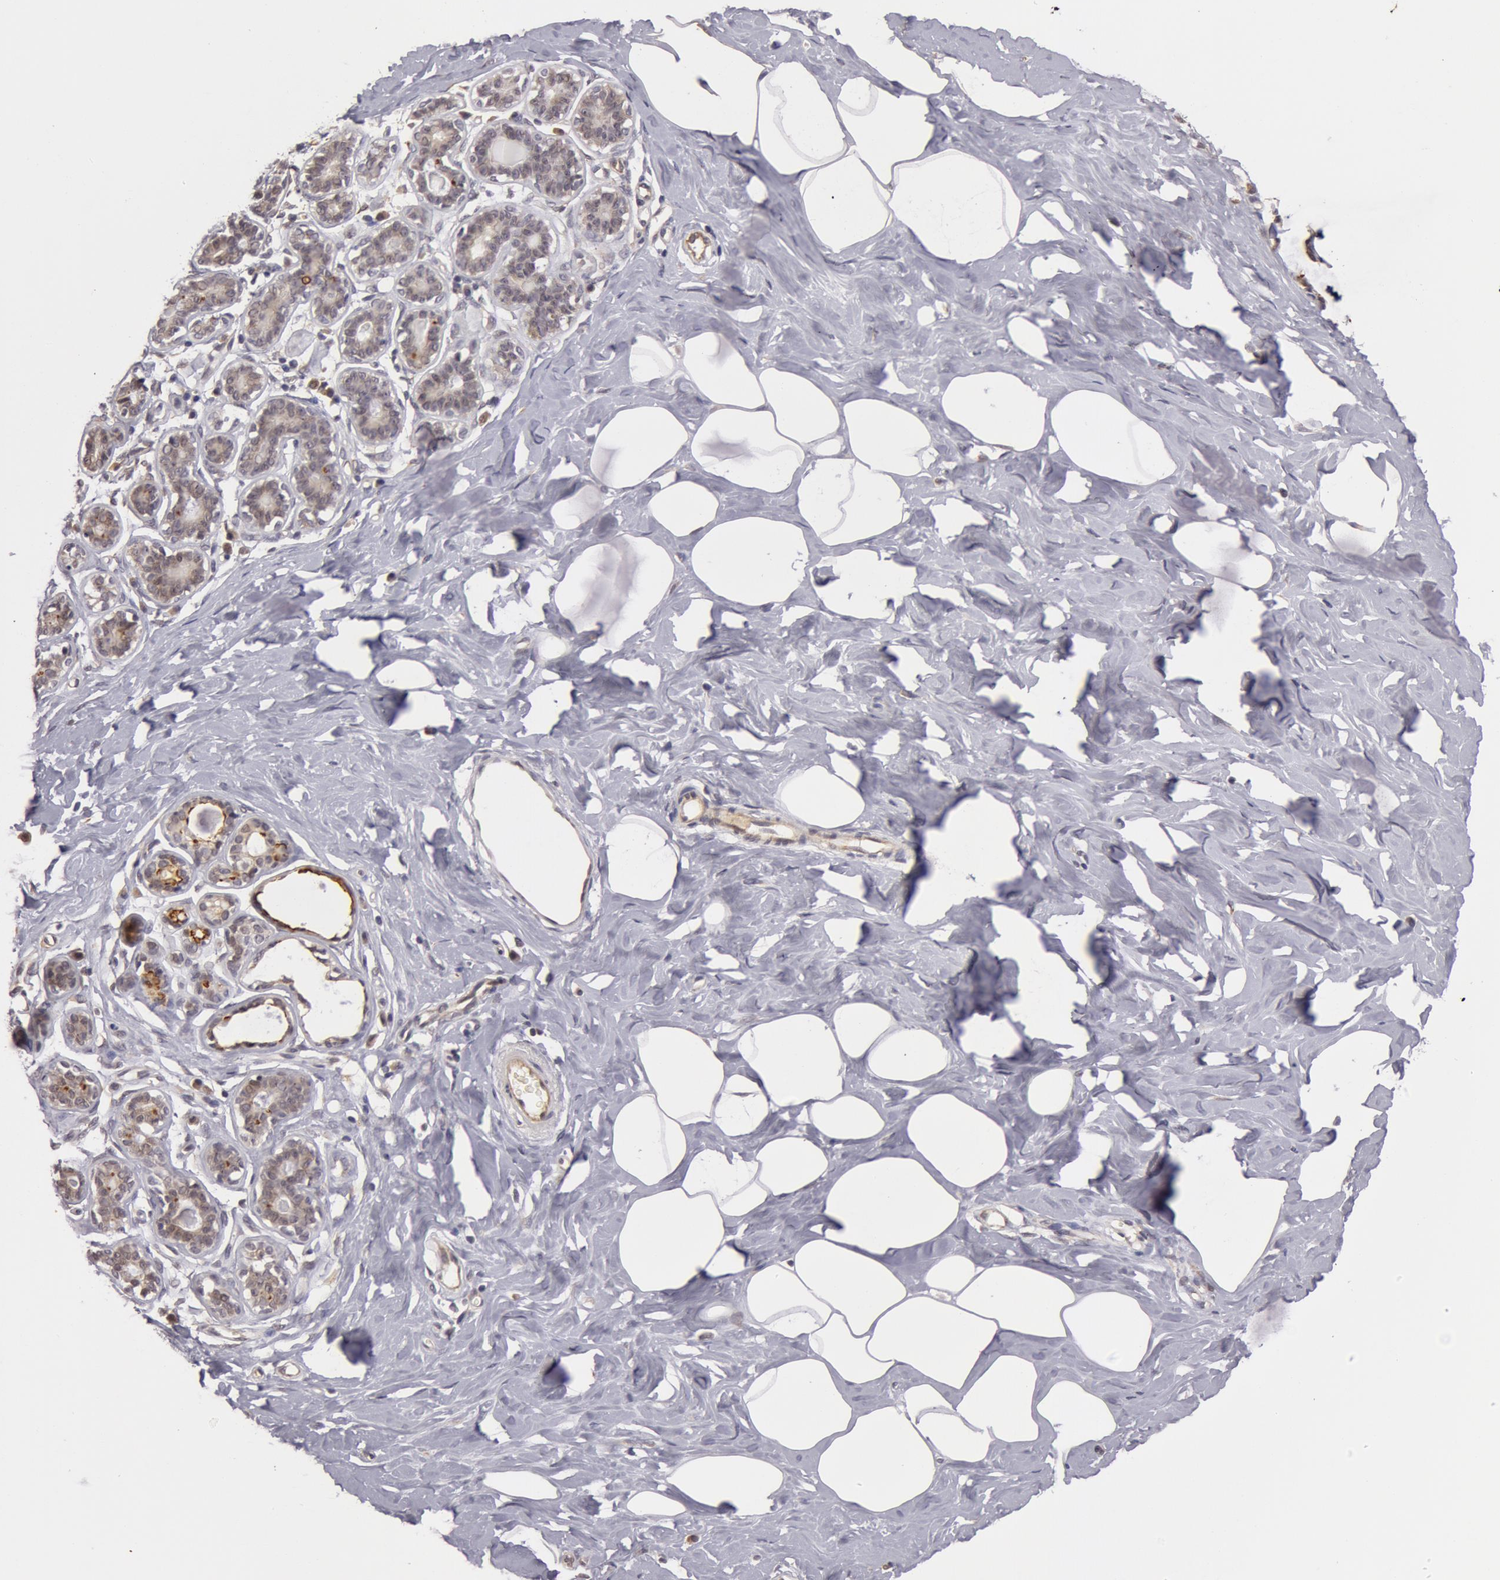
{"staining": {"intensity": "negative", "quantity": "none", "location": "none"}, "tissue": "breast", "cell_type": "Adipocytes", "image_type": "normal", "snomed": [{"axis": "morphology", "description": "Normal tissue, NOS"}, {"axis": "topography", "description": "Breast"}], "caption": "Immunohistochemical staining of benign breast displays no significant positivity in adipocytes. (Stains: DAB IHC with hematoxylin counter stain, Microscopy: brightfield microscopy at high magnification).", "gene": "SYTL4", "patient": {"sex": "female", "age": 45}}